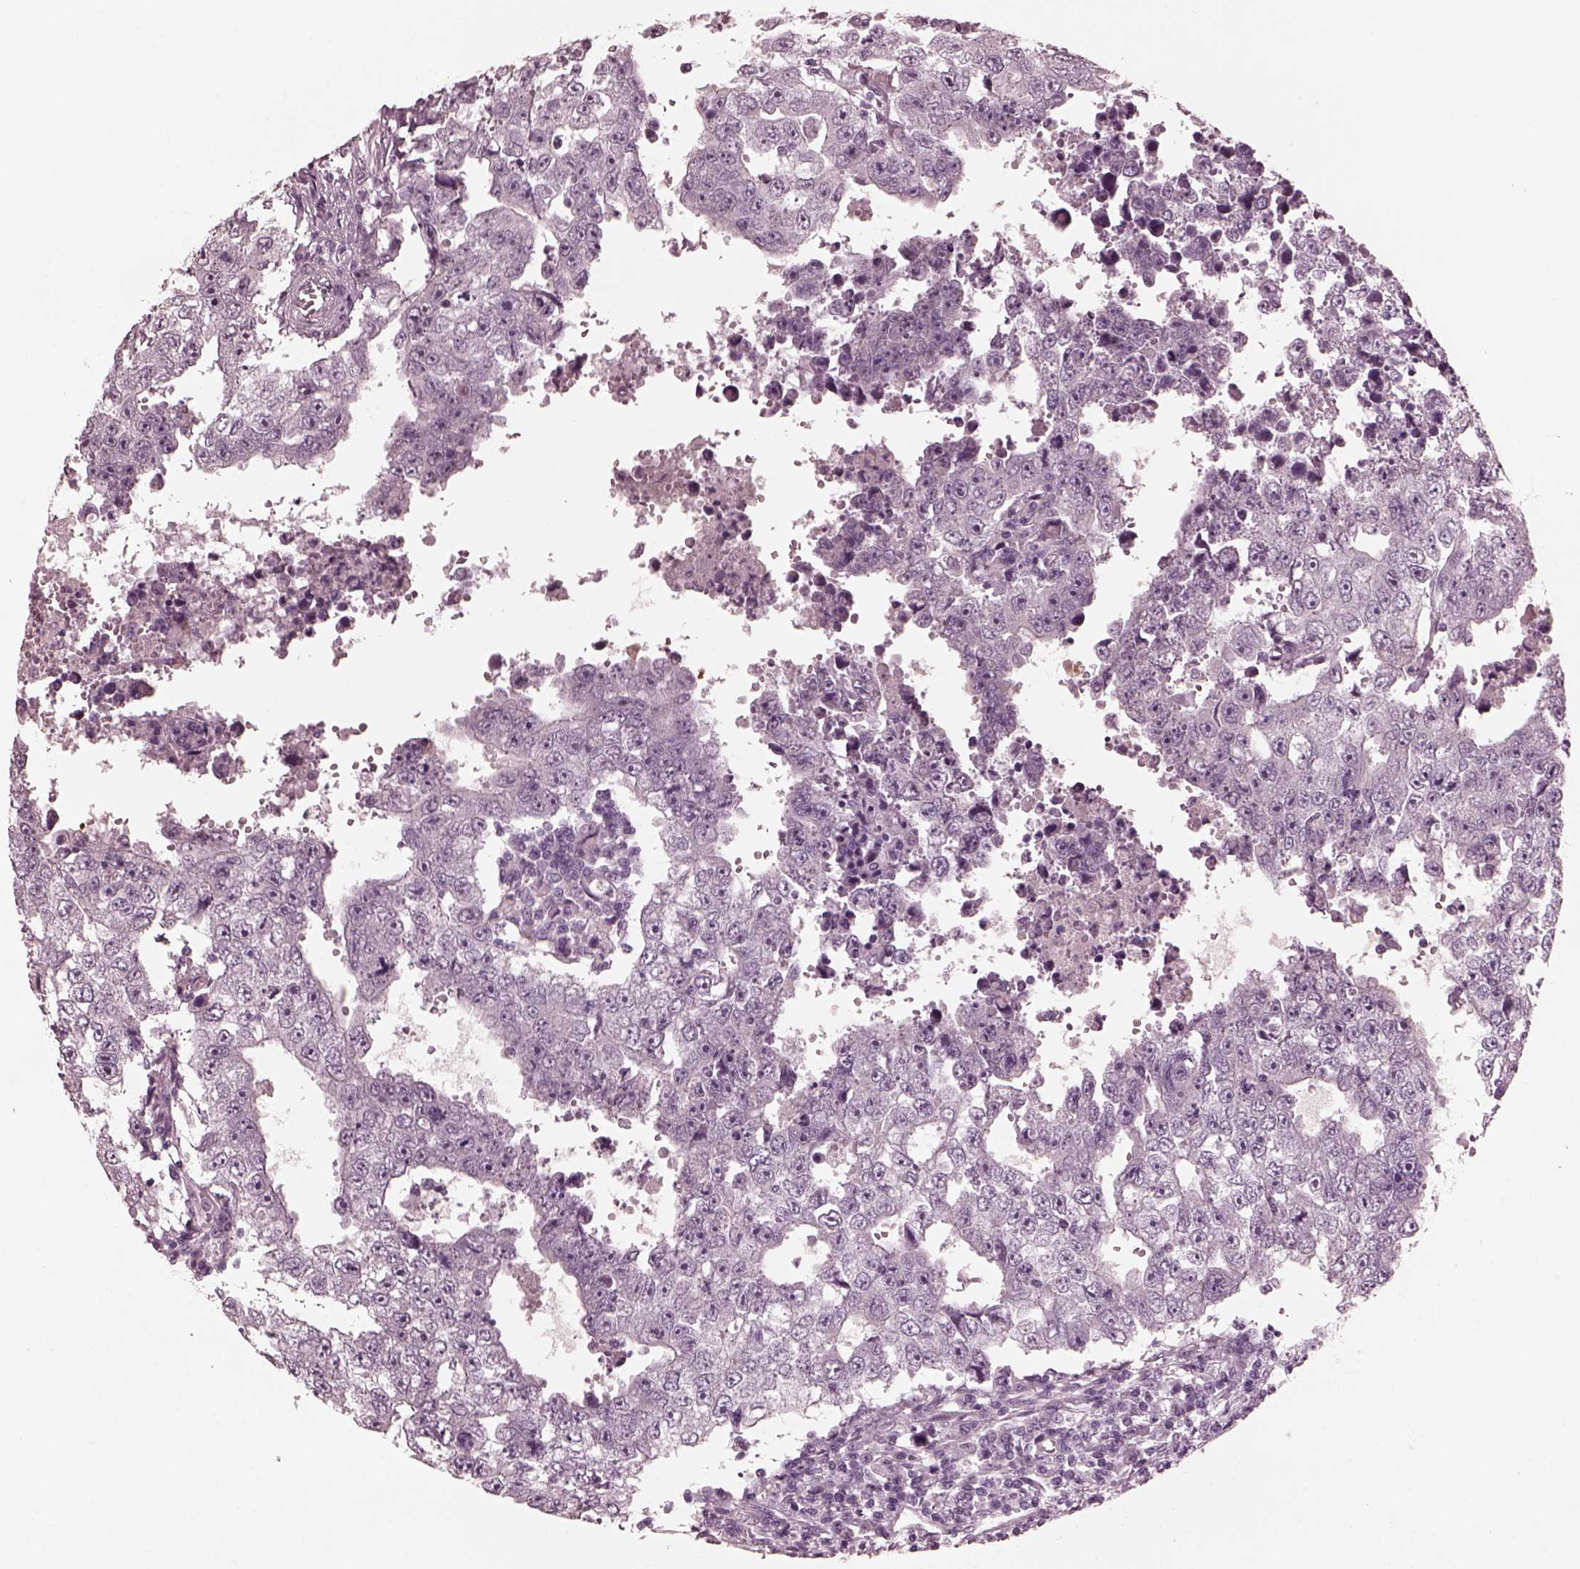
{"staining": {"intensity": "negative", "quantity": "none", "location": "none"}, "tissue": "testis cancer", "cell_type": "Tumor cells", "image_type": "cancer", "snomed": [{"axis": "morphology", "description": "Carcinoma, Embryonal, NOS"}, {"axis": "topography", "description": "Testis"}], "caption": "Embryonal carcinoma (testis) stained for a protein using immunohistochemistry (IHC) displays no staining tumor cells.", "gene": "CGA", "patient": {"sex": "male", "age": 36}}